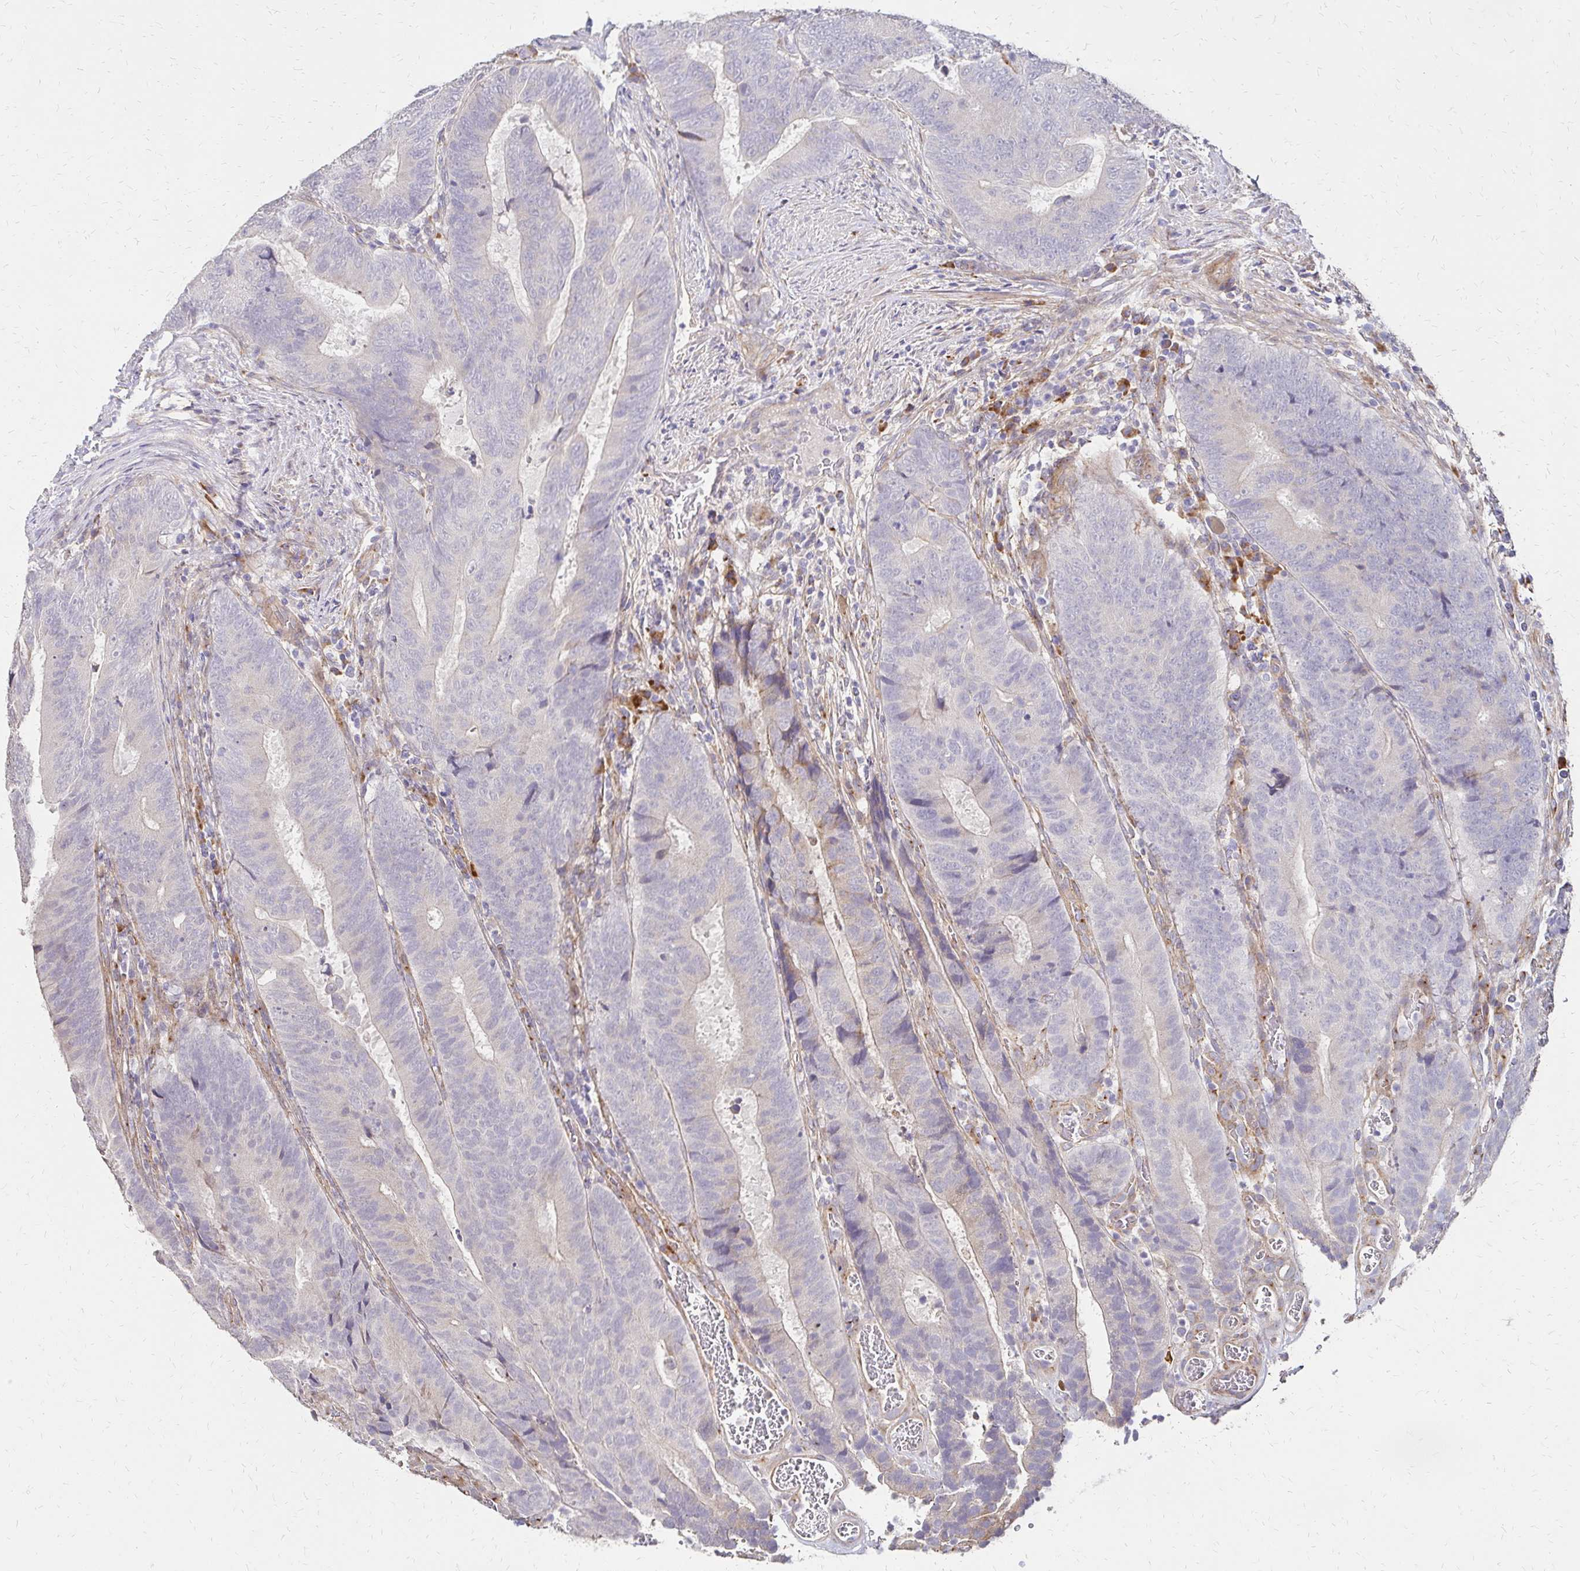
{"staining": {"intensity": "negative", "quantity": "none", "location": "none"}, "tissue": "colorectal cancer", "cell_type": "Tumor cells", "image_type": "cancer", "snomed": [{"axis": "morphology", "description": "Adenocarcinoma, NOS"}, {"axis": "topography", "description": "Colon"}], "caption": "Tumor cells are negative for brown protein staining in colorectal cancer.", "gene": "PRIMA1", "patient": {"sex": "female", "age": 48}}